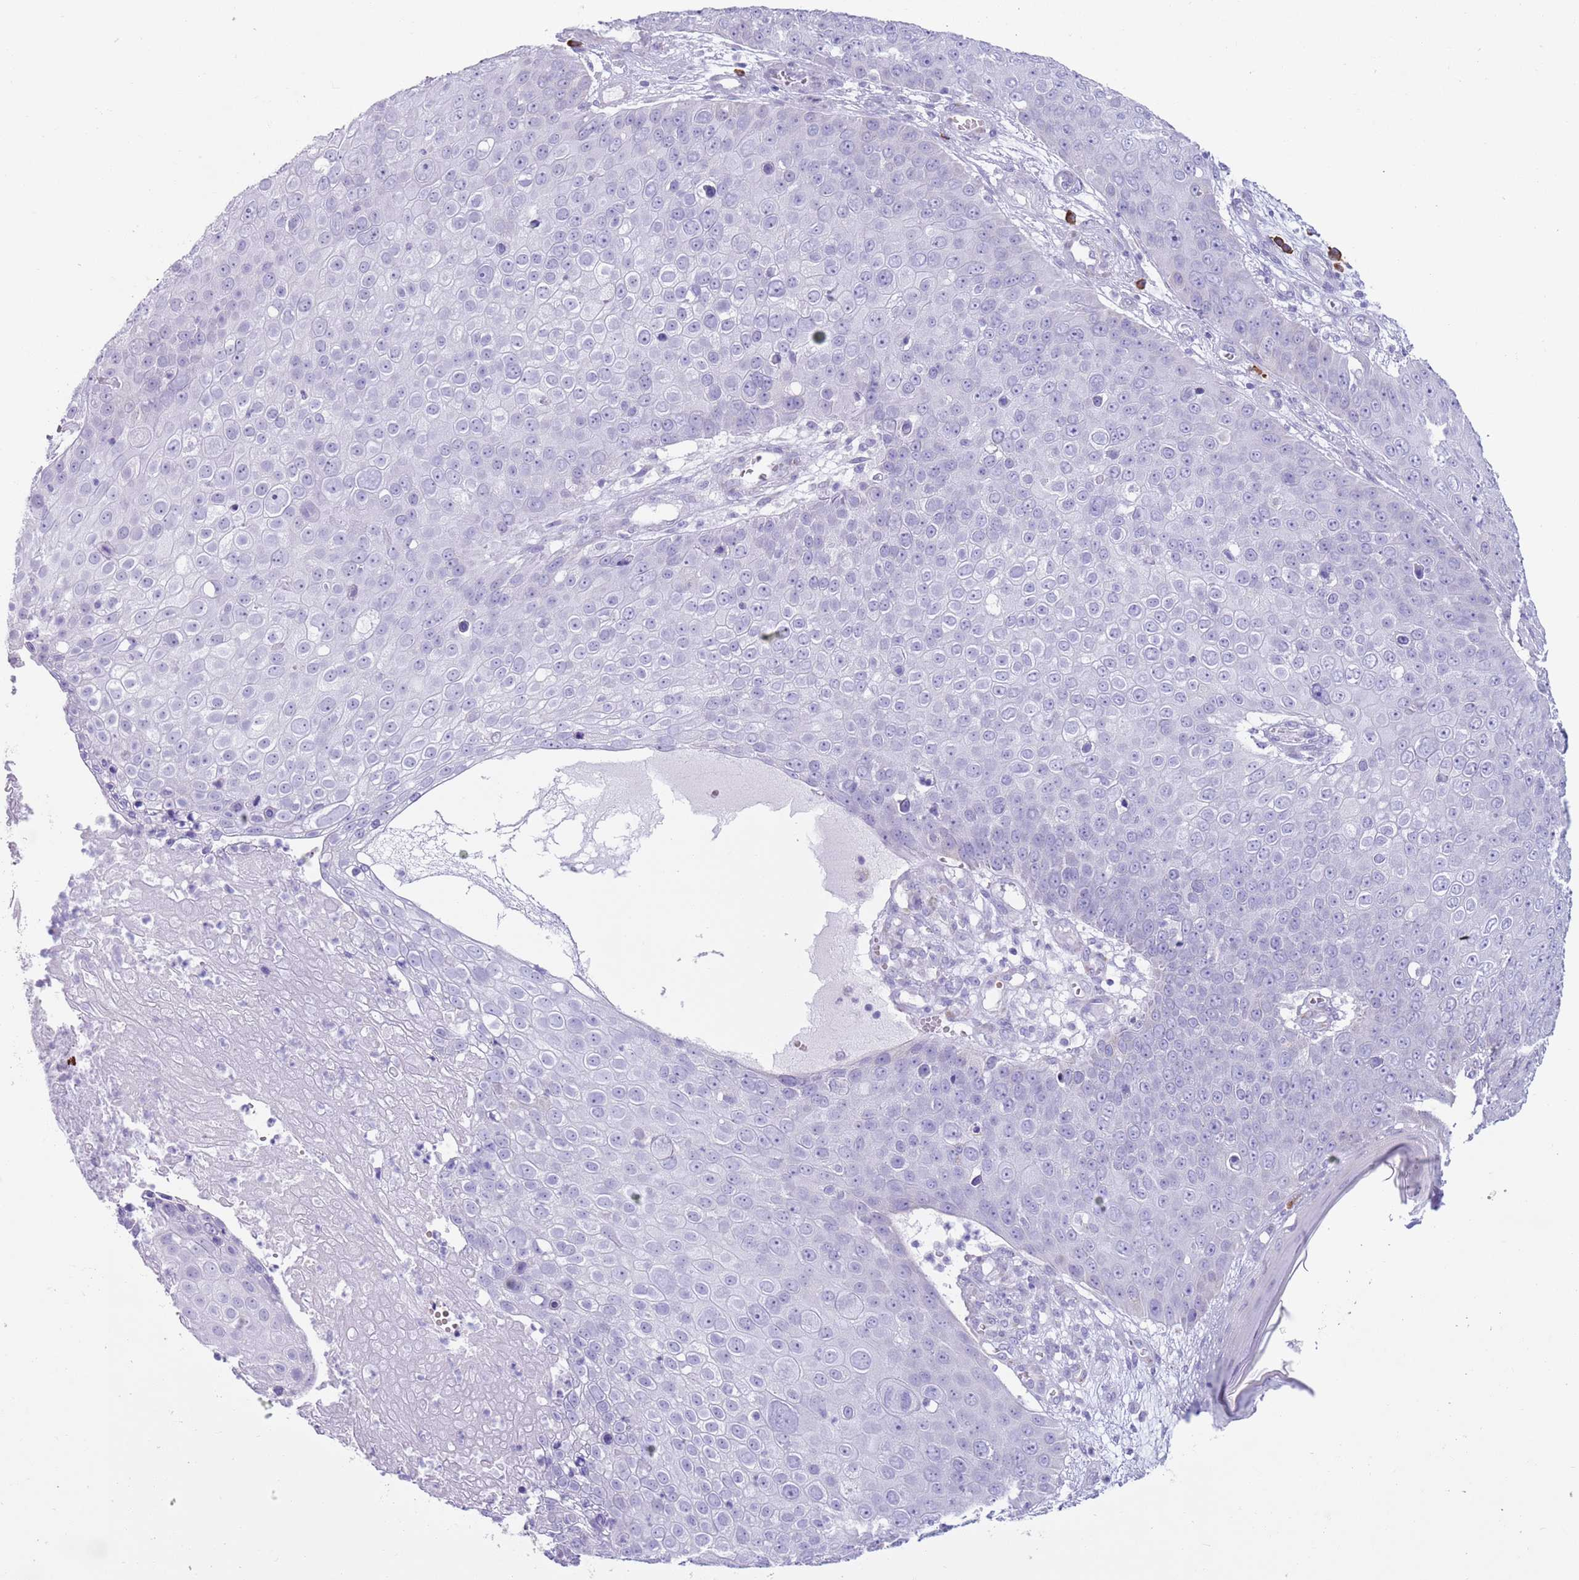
{"staining": {"intensity": "negative", "quantity": "none", "location": "none"}, "tissue": "skin cancer", "cell_type": "Tumor cells", "image_type": "cancer", "snomed": [{"axis": "morphology", "description": "Squamous cell carcinoma, NOS"}, {"axis": "topography", "description": "Skin"}], "caption": "This is an immunohistochemistry (IHC) histopathology image of skin squamous cell carcinoma. There is no expression in tumor cells.", "gene": "LY6G5B", "patient": {"sex": "male", "age": 71}}